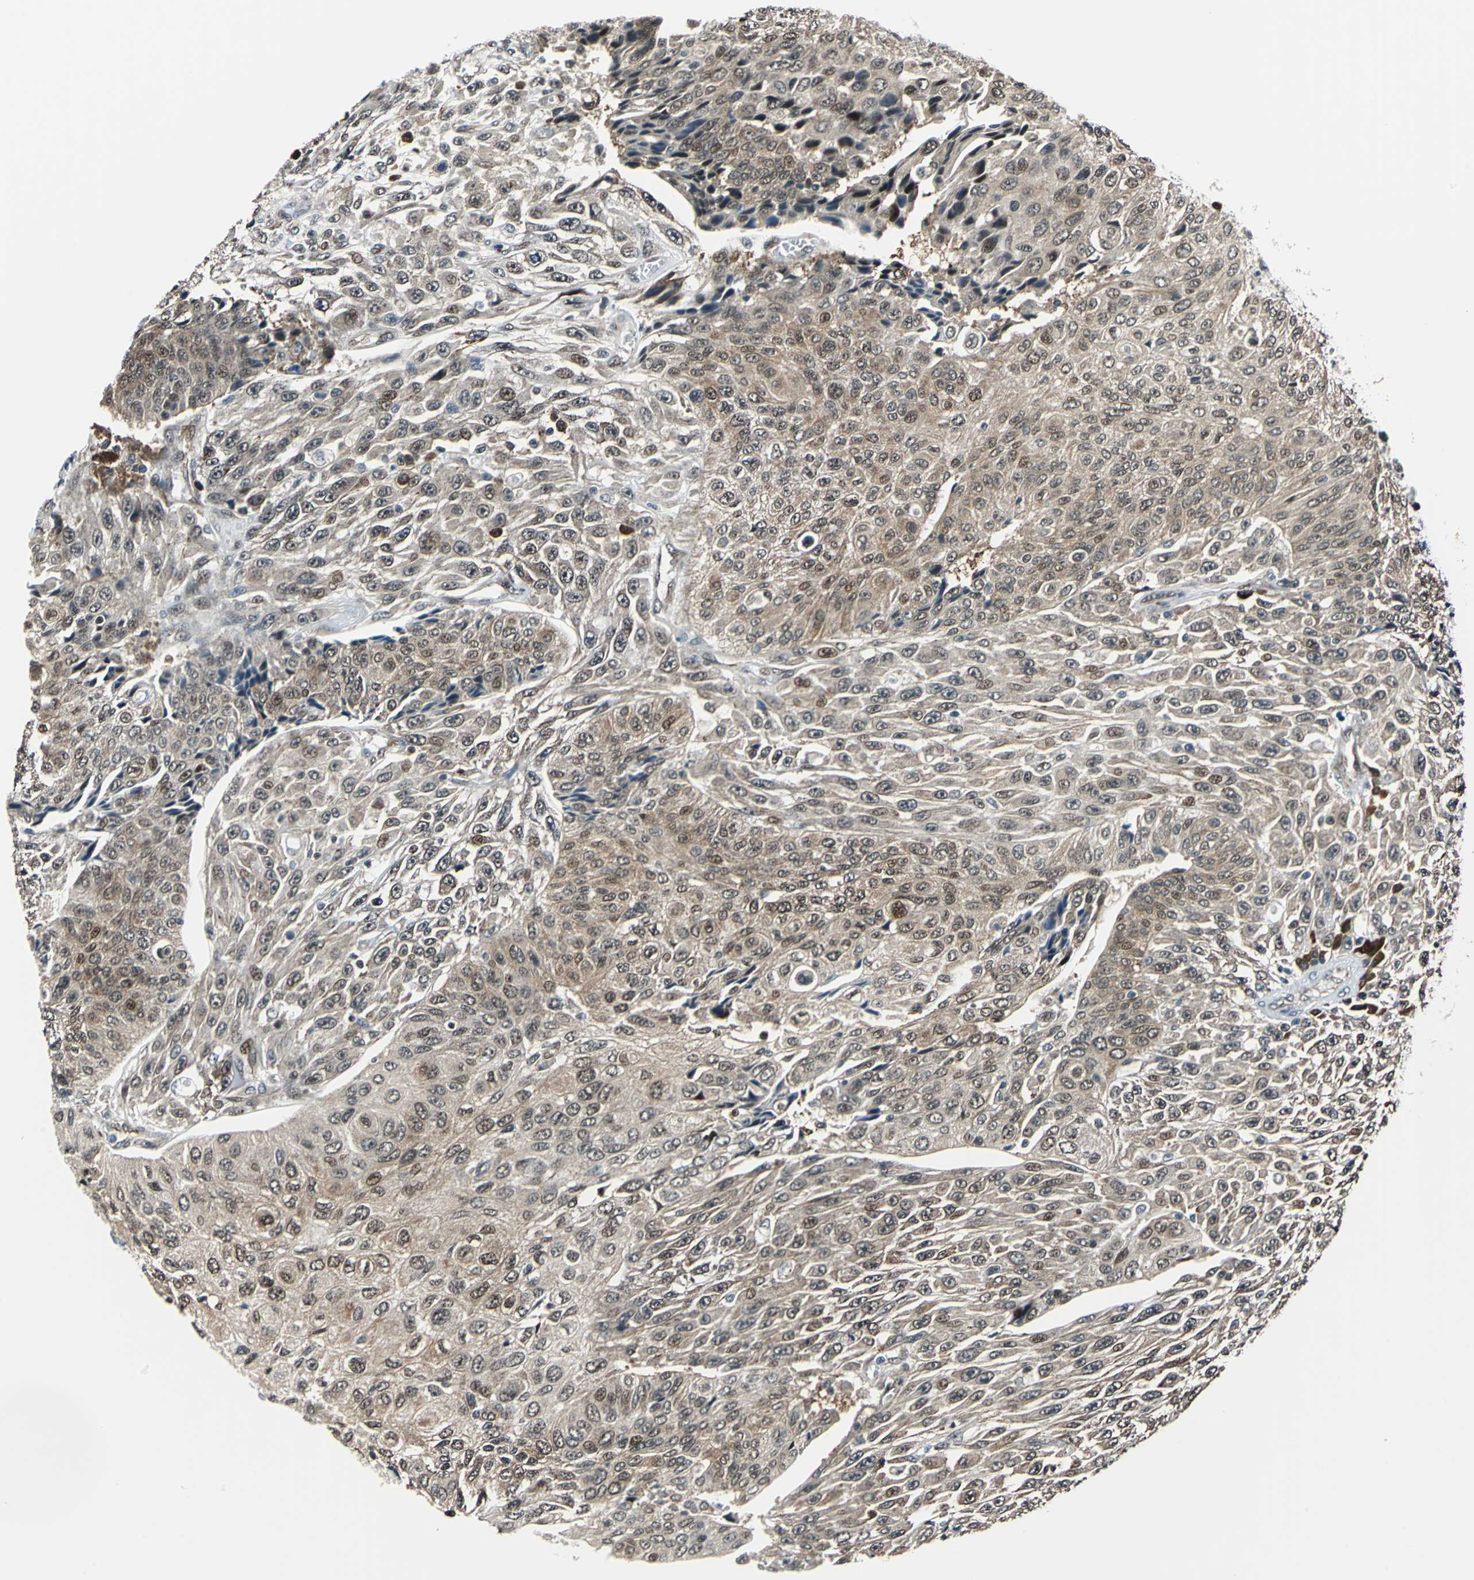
{"staining": {"intensity": "moderate", "quantity": ">75%", "location": "cytoplasmic/membranous,nuclear"}, "tissue": "urothelial cancer", "cell_type": "Tumor cells", "image_type": "cancer", "snomed": [{"axis": "morphology", "description": "Urothelial carcinoma, High grade"}, {"axis": "topography", "description": "Urinary bladder"}], "caption": "A histopathology image of human urothelial cancer stained for a protein reveals moderate cytoplasmic/membranous and nuclear brown staining in tumor cells. Ihc stains the protein of interest in brown and the nuclei are stained blue.", "gene": "POLR3K", "patient": {"sex": "male", "age": 66}}